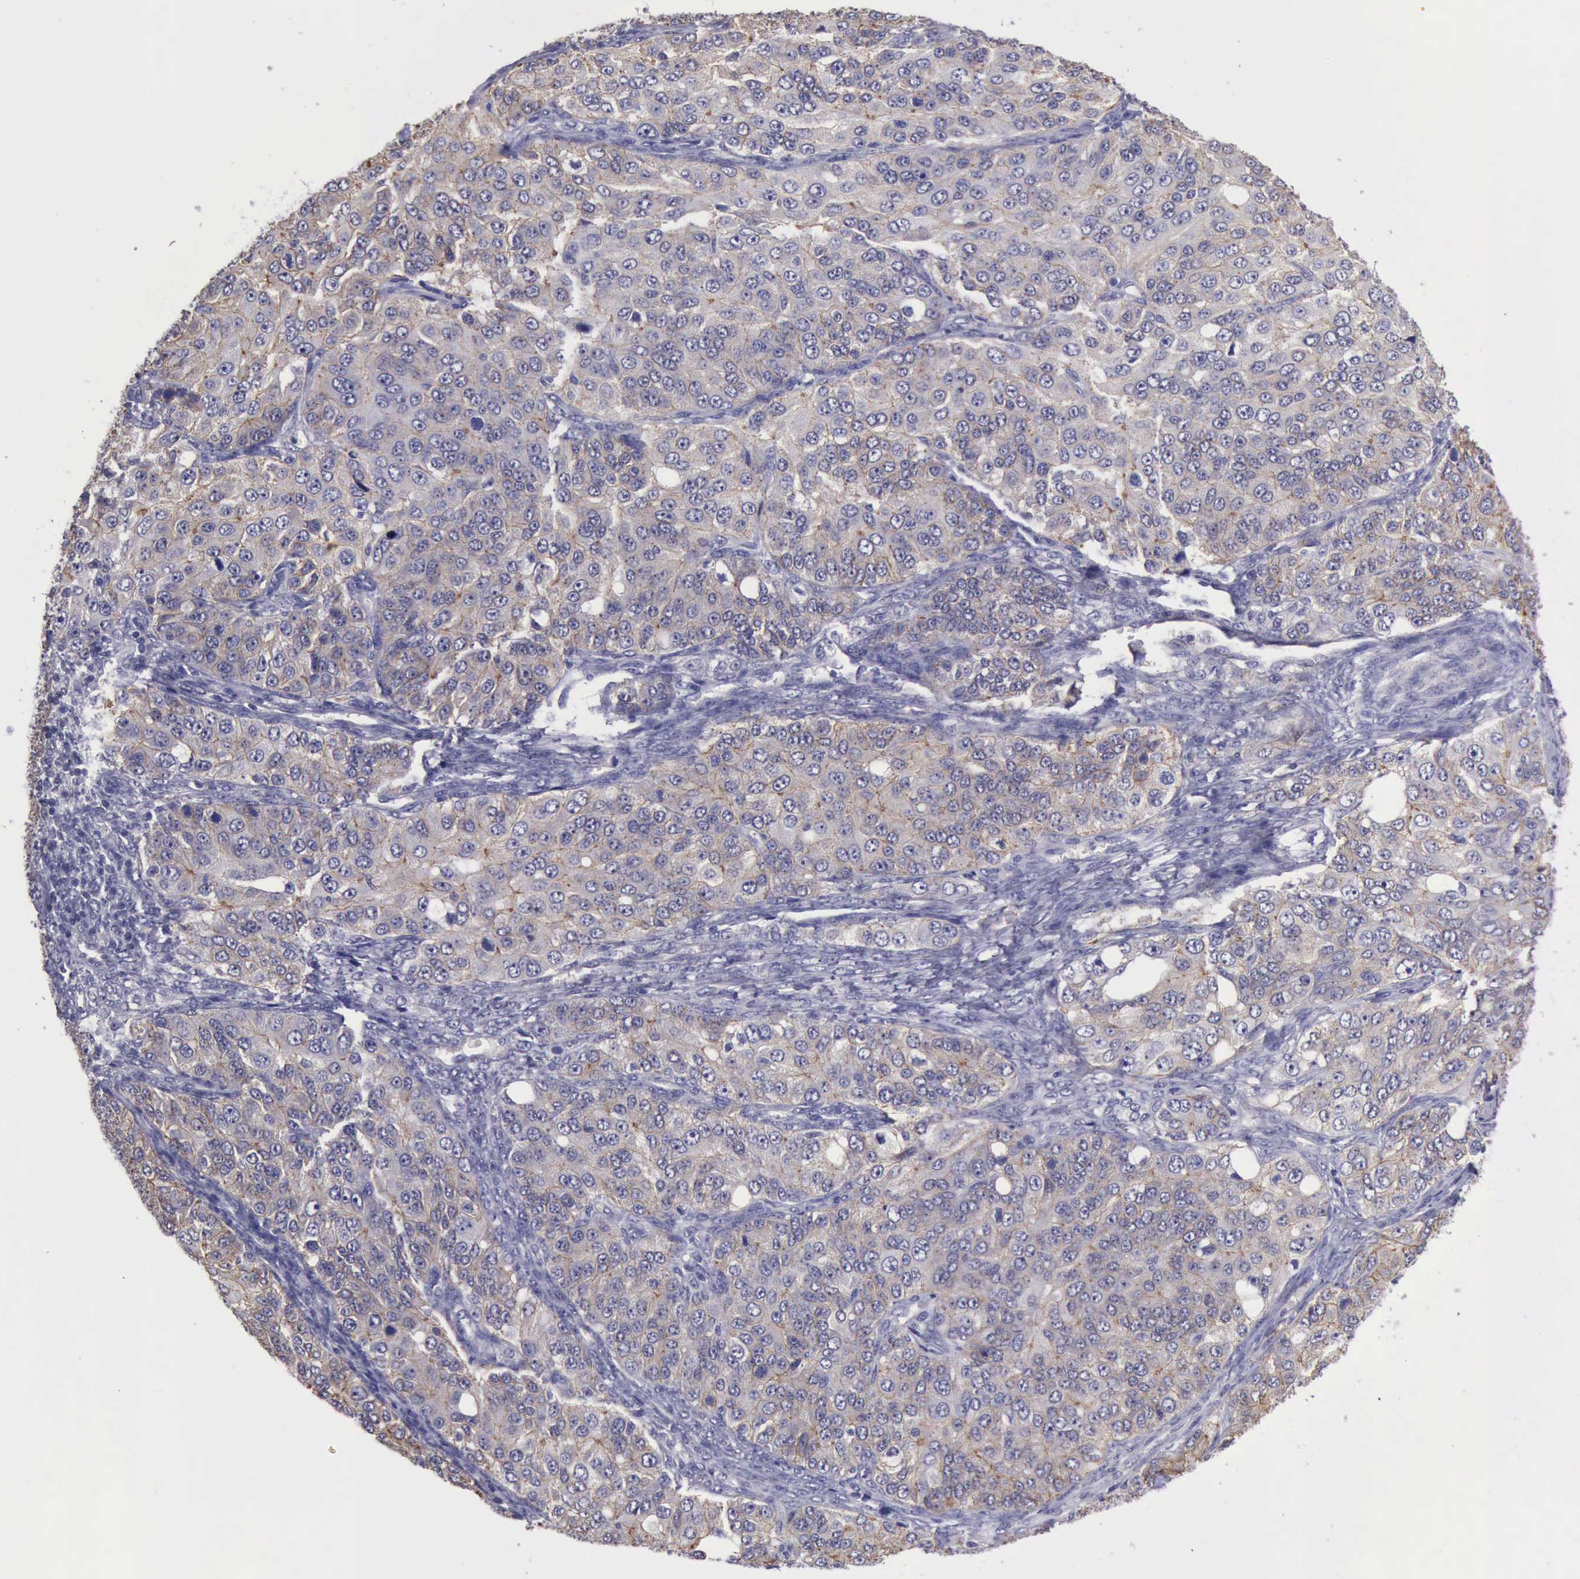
{"staining": {"intensity": "weak", "quantity": "25%-75%", "location": "cytoplasmic/membranous"}, "tissue": "ovarian cancer", "cell_type": "Tumor cells", "image_type": "cancer", "snomed": [{"axis": "morphology", "description": "Carcinoma, endometroid"}, {"axis": "topography", "description": "Ovary"}], "caption": "Protein staining of ovarian endometroid carcinoma tissue displays weak cytoplasmic/membranous expression in approximately 25%-75% of tumor cells. The protein of interest is stained brown, and the nuclei are stained in blue (DAB (3,3'-diaminobenzidine) IHC with brightfield microscopy, high magnification).", "gene": "KCND1", "patient": {"sex": "female", "age": 51}}